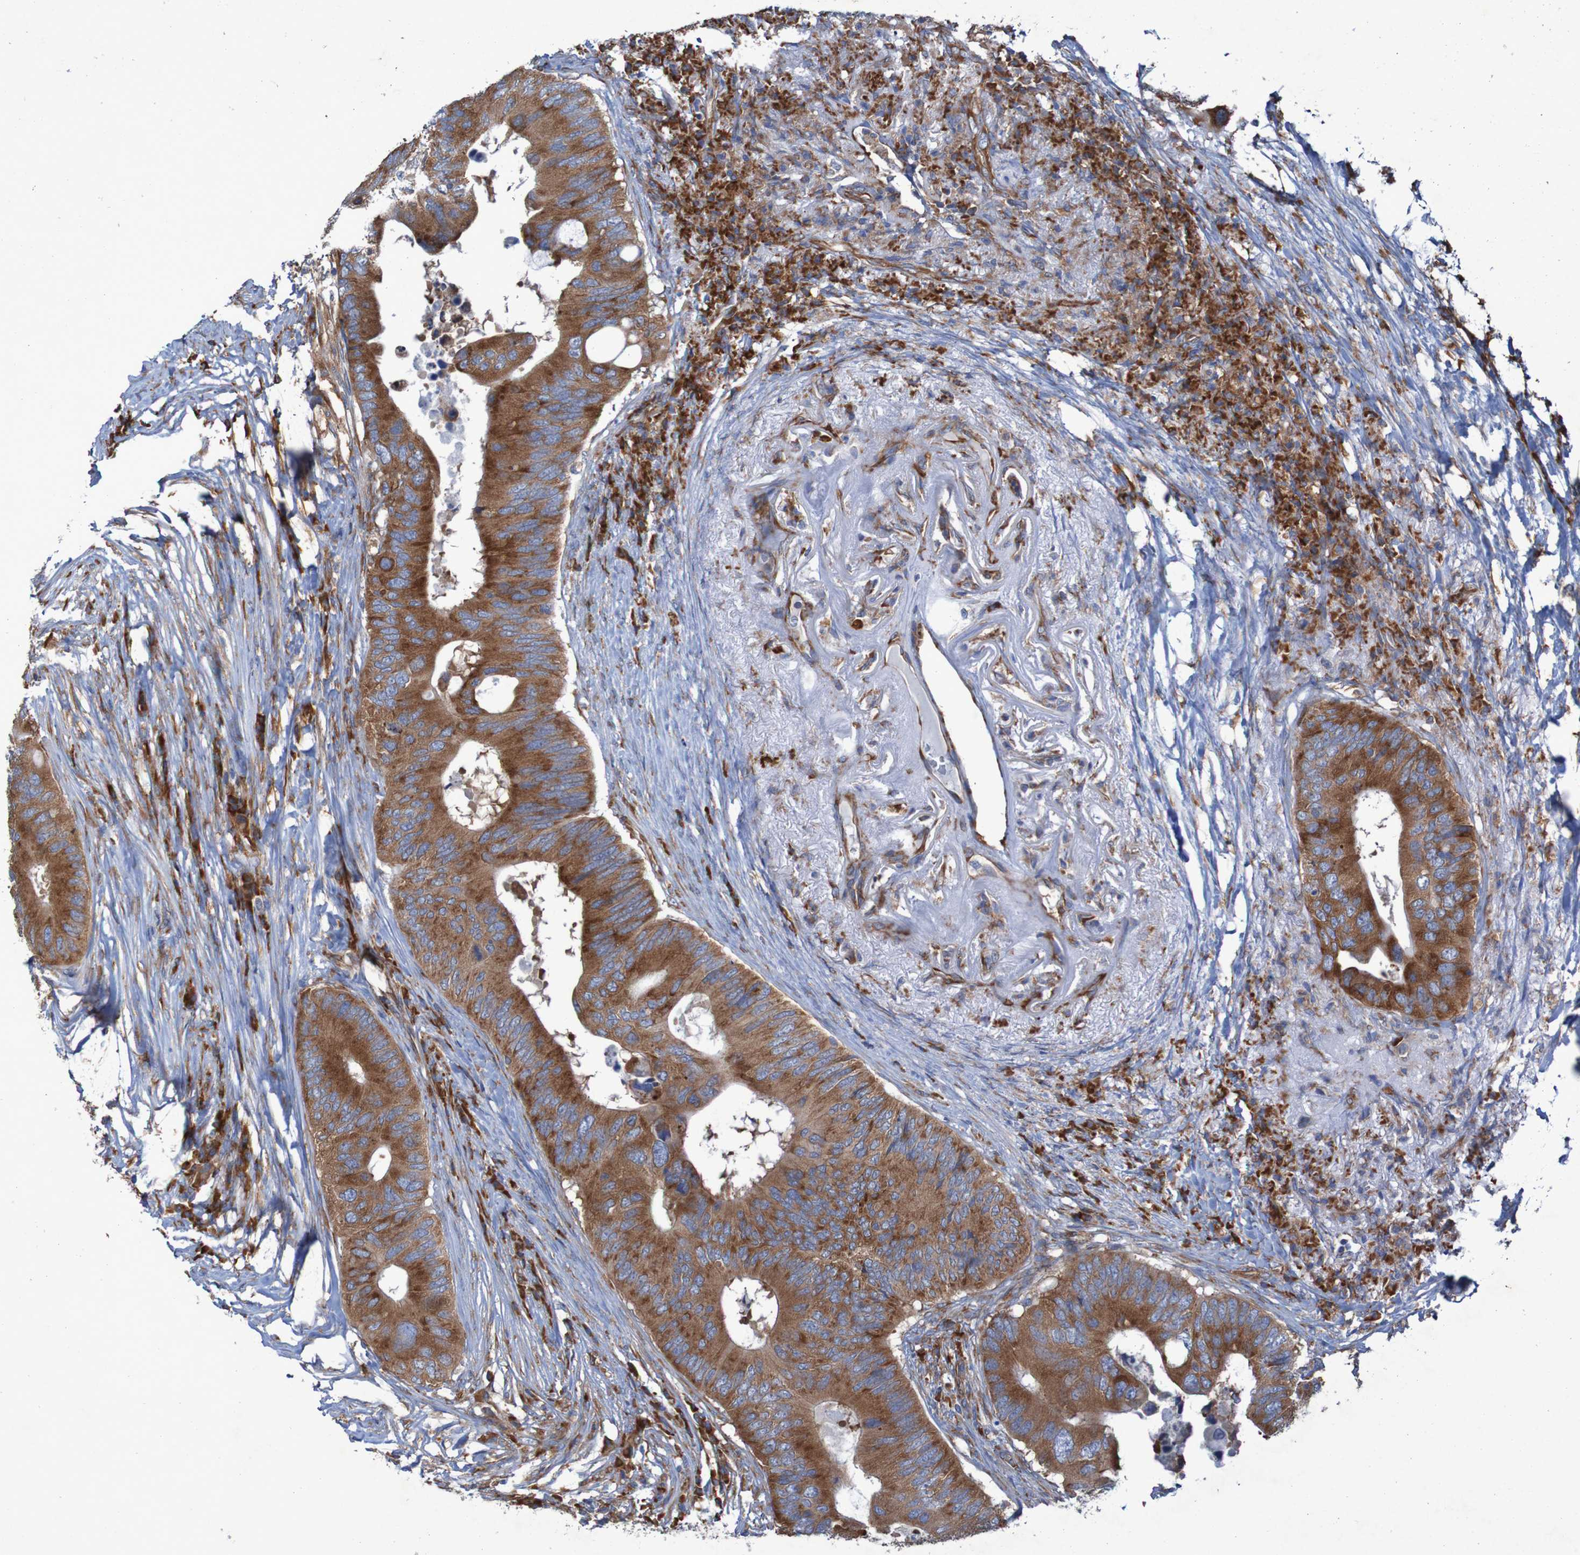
{"staining": {"intensity": "strong", "quantity": ">75%", "location": "cytoplasmic/membranous"}, "tissue": "colorectal cancer", "cell_type": "Tumor cells", "image_type": "cancer", "snomed": [{"axis": "morphology", "description": "Adenocarcinoma, NOS"}, {"axis": "topography", "description": "Colon"}], "caption": "IHC of colorectal cancer reveals high levels of strong cytoplasmic/membranous staining in about >75% of tumor cells.", "gene": "RPL10", "patient": {"sex": "male", "age": 71}}